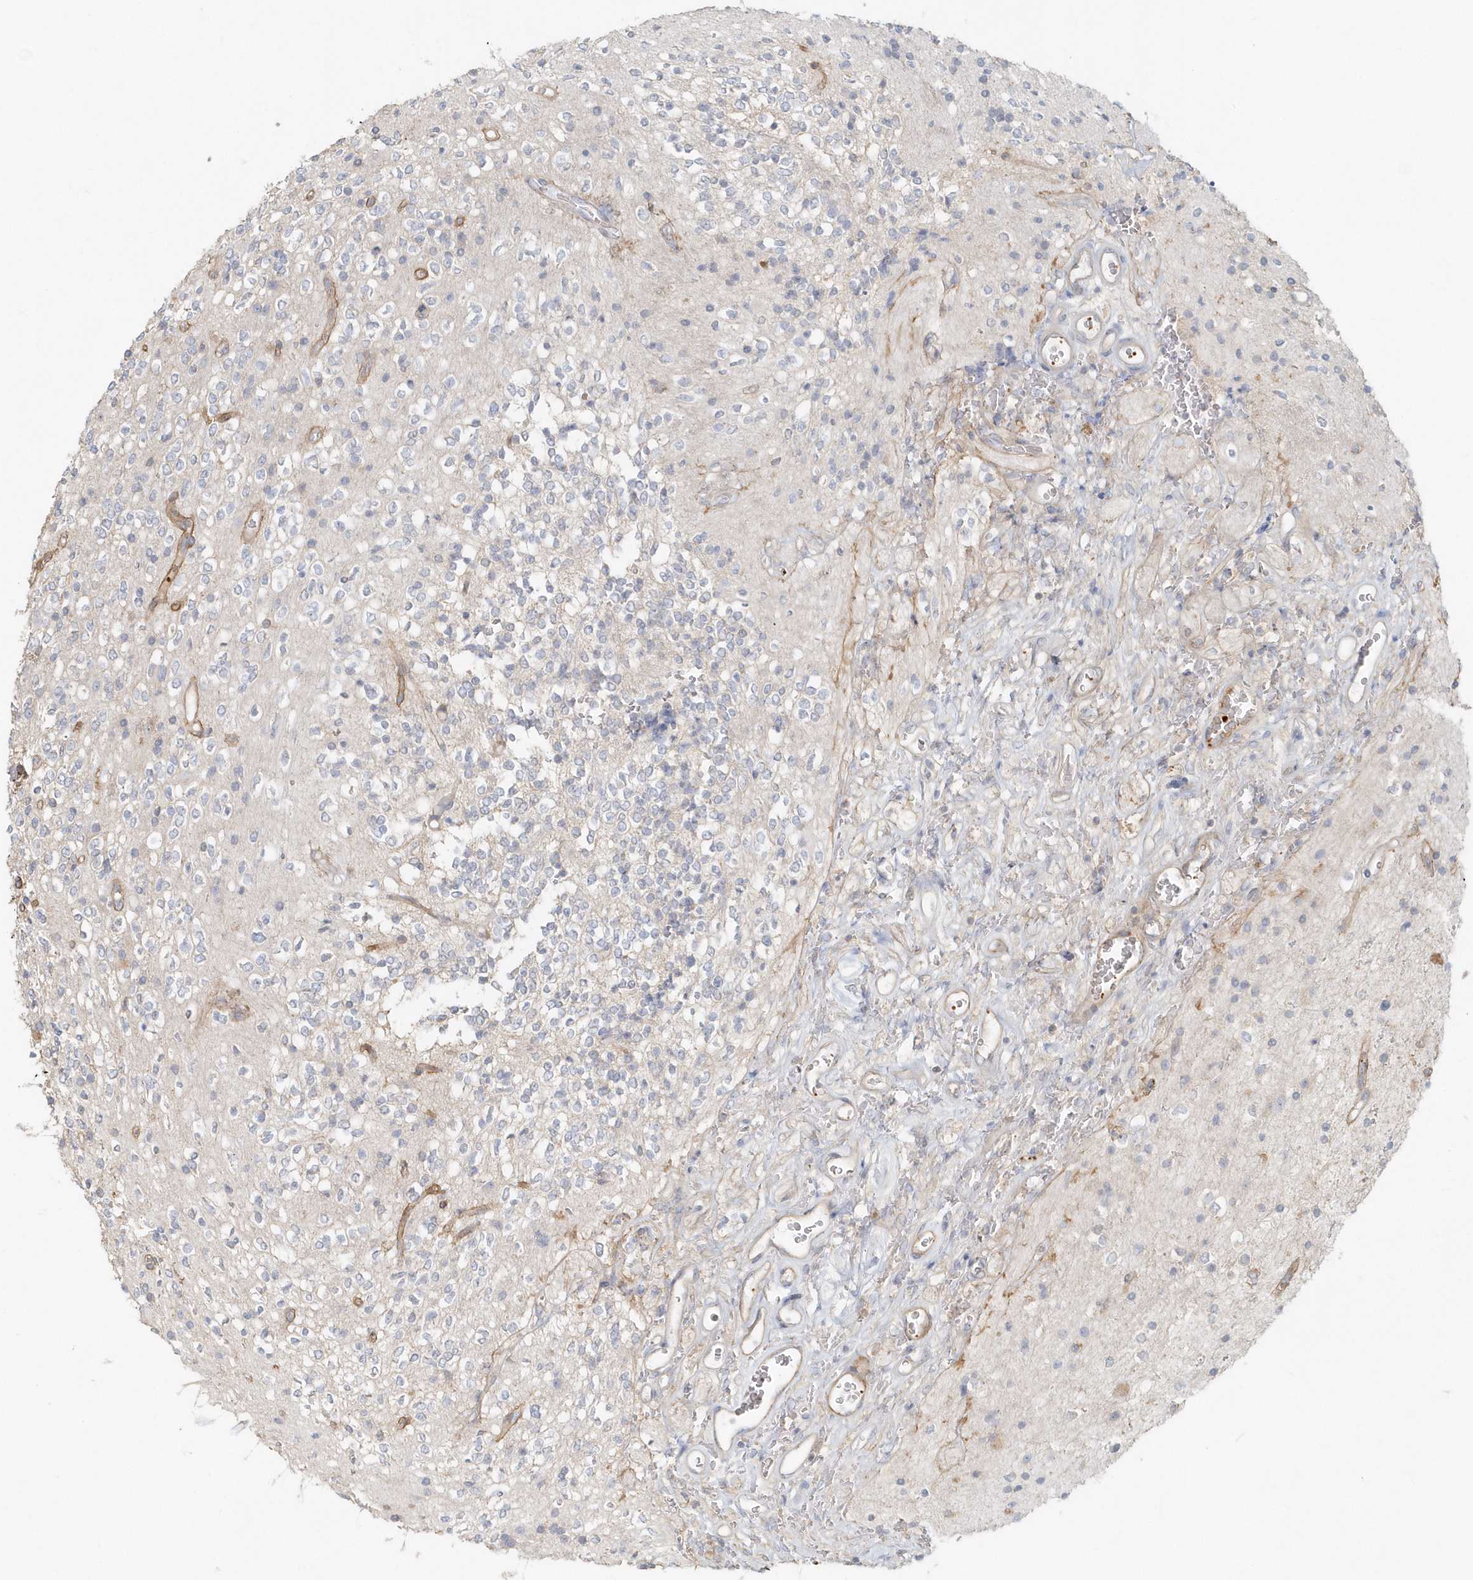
{"staining": {"intensity": "negative", "quantity": "none", "location": "none"}, "tissue": "glioma", "cell_type": "Tumor cells", "image_type": "cancer", "snomed": [{"axis": "morphology", "description": "Glioma, malignant, High grade"}, {"axis": "topography", "description": "Brain"}], "caption": "Immunohistochemistry (IHC) photomicrograph of human glioma stained for a protein (brown), which reveals no expression in tumor cells.", "gene": "MMRN1", "patient": {"sex": "male", "age": 34}}